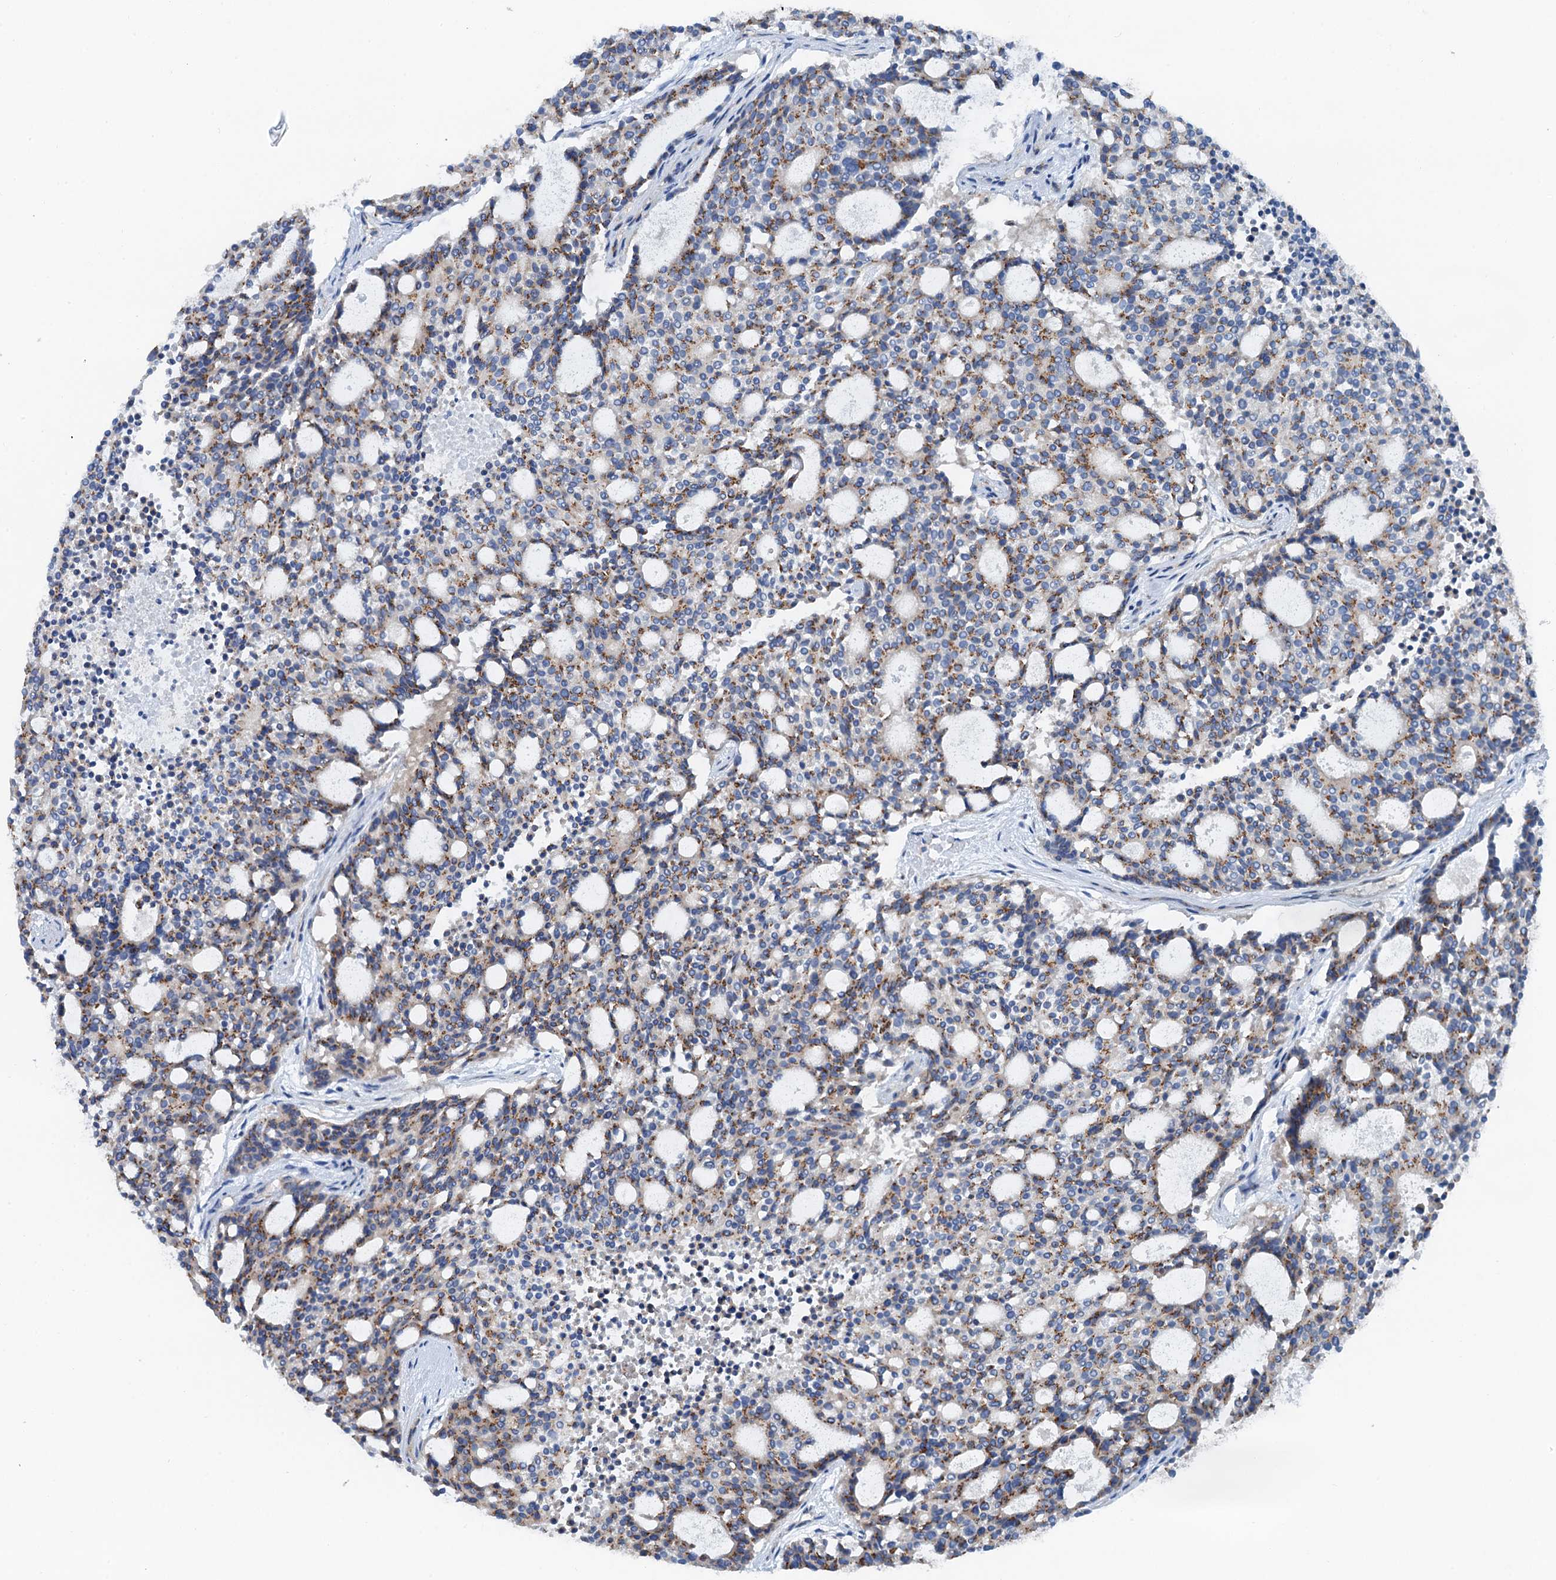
{"staining": {"intensity": "moderate", "quantity": "25%-75%", "location": "cytoplasmic/membranous"}, "tissue": "carcinoid", "cell_type": "Tumor cells", "image_type": "cancer", "snomed": [{"axis": "morphology", "description": "Carcinoid, malignant, NOS"}, {"axis": "topography", "description": "Pancreas"}], "caption": "Immunohistochemistry (DAB) staining of carcinoid demonstrates moderate cytoplasmic/membranous protein staining in about 25%-75% of tumor cells.", "gene": "ANKRD26", "patient": {"sex": "female", "age": 54}}